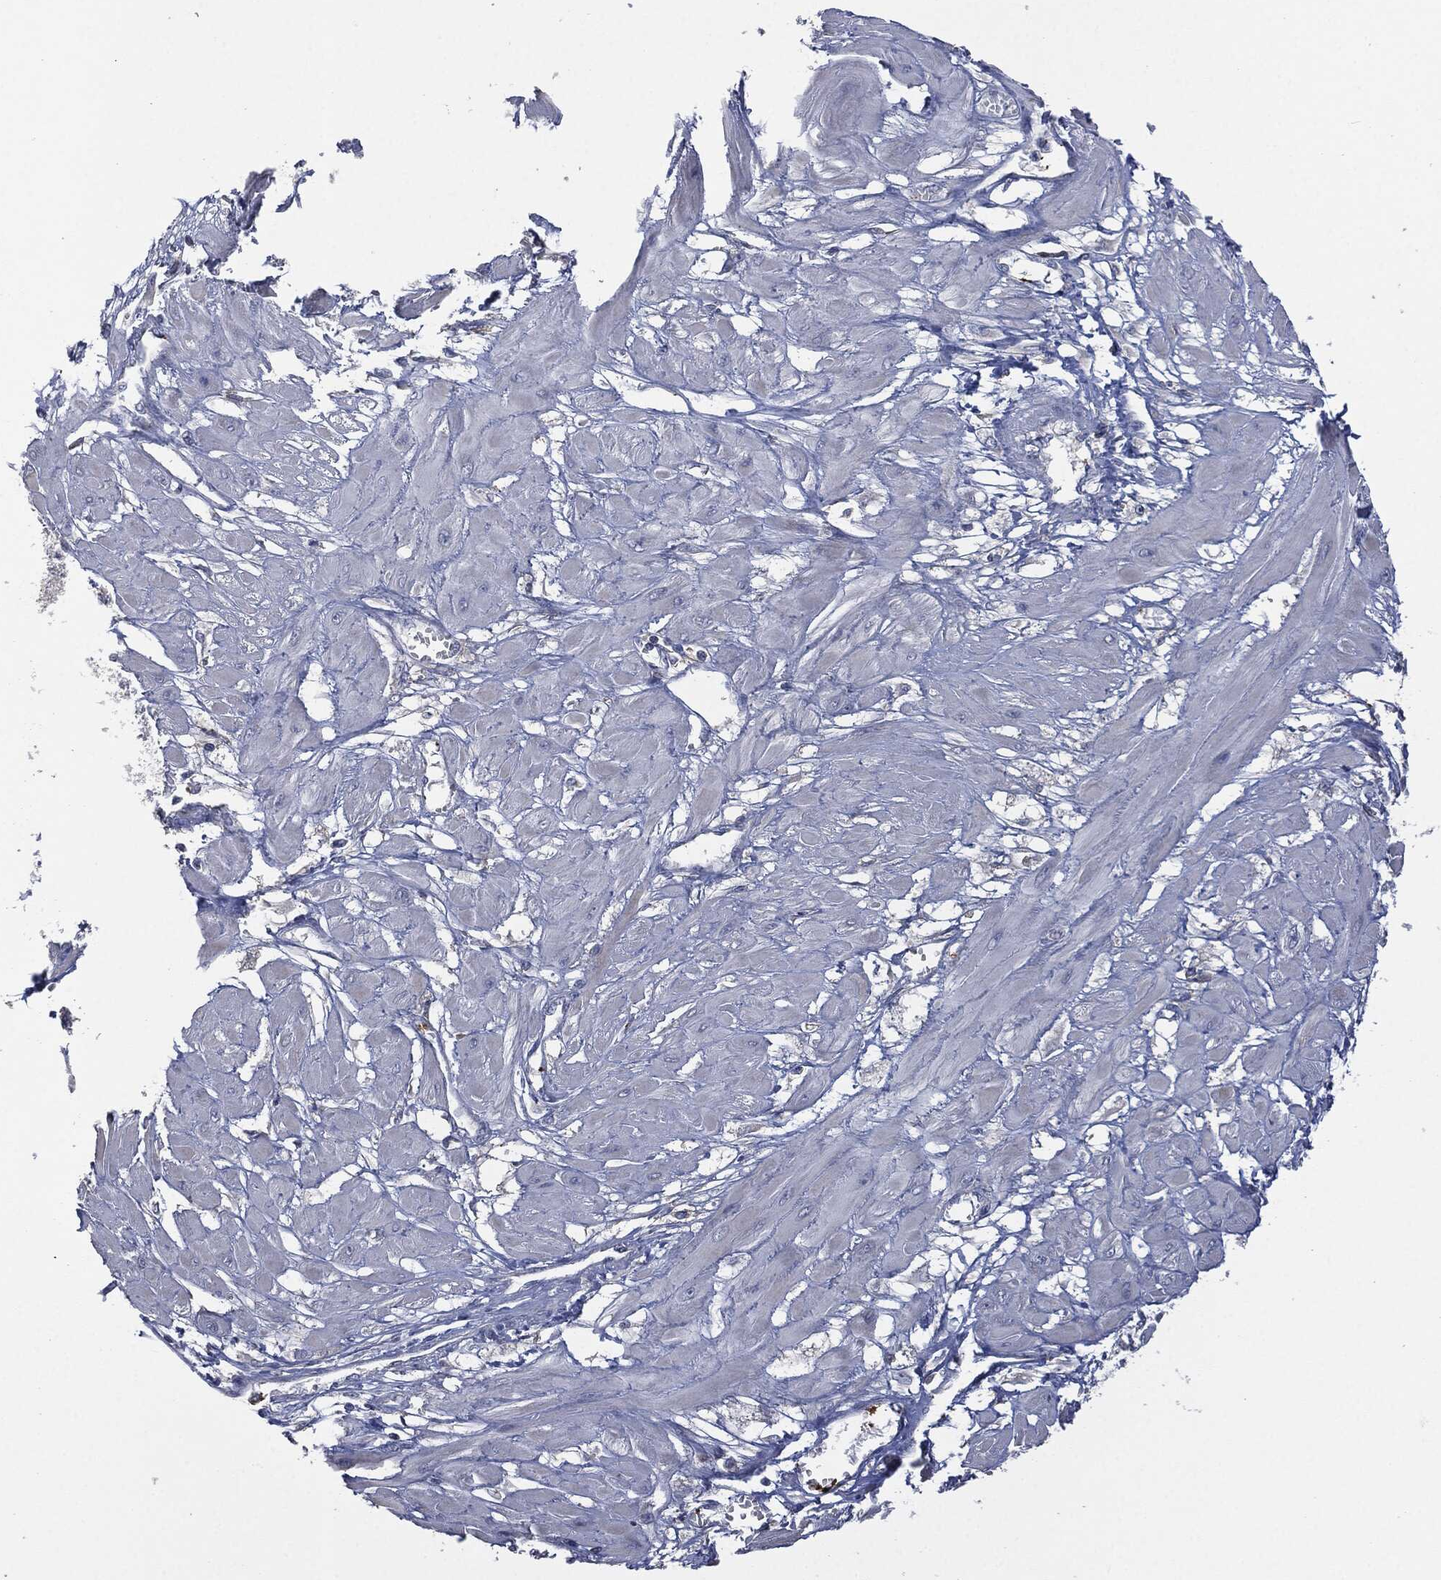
{"staining": {"intensity": "negative", "quantity": "none", "location": "none"}, "tissue": "cervical cancer", "cell_type": "Tumor cells", "image_type": "cancer", "snomed": [{"axis": "morphology", "description": "Squamous cell carcinoma, NOS"}, {"axis": "topography", "description": "Cervix"}], "caption": "The histopathology image demonstrates no significant staining in tumor cells of cervical squamous cell carcinoma.", "gene": "CD33", "patient": {"sex": "female", "age": 34}}